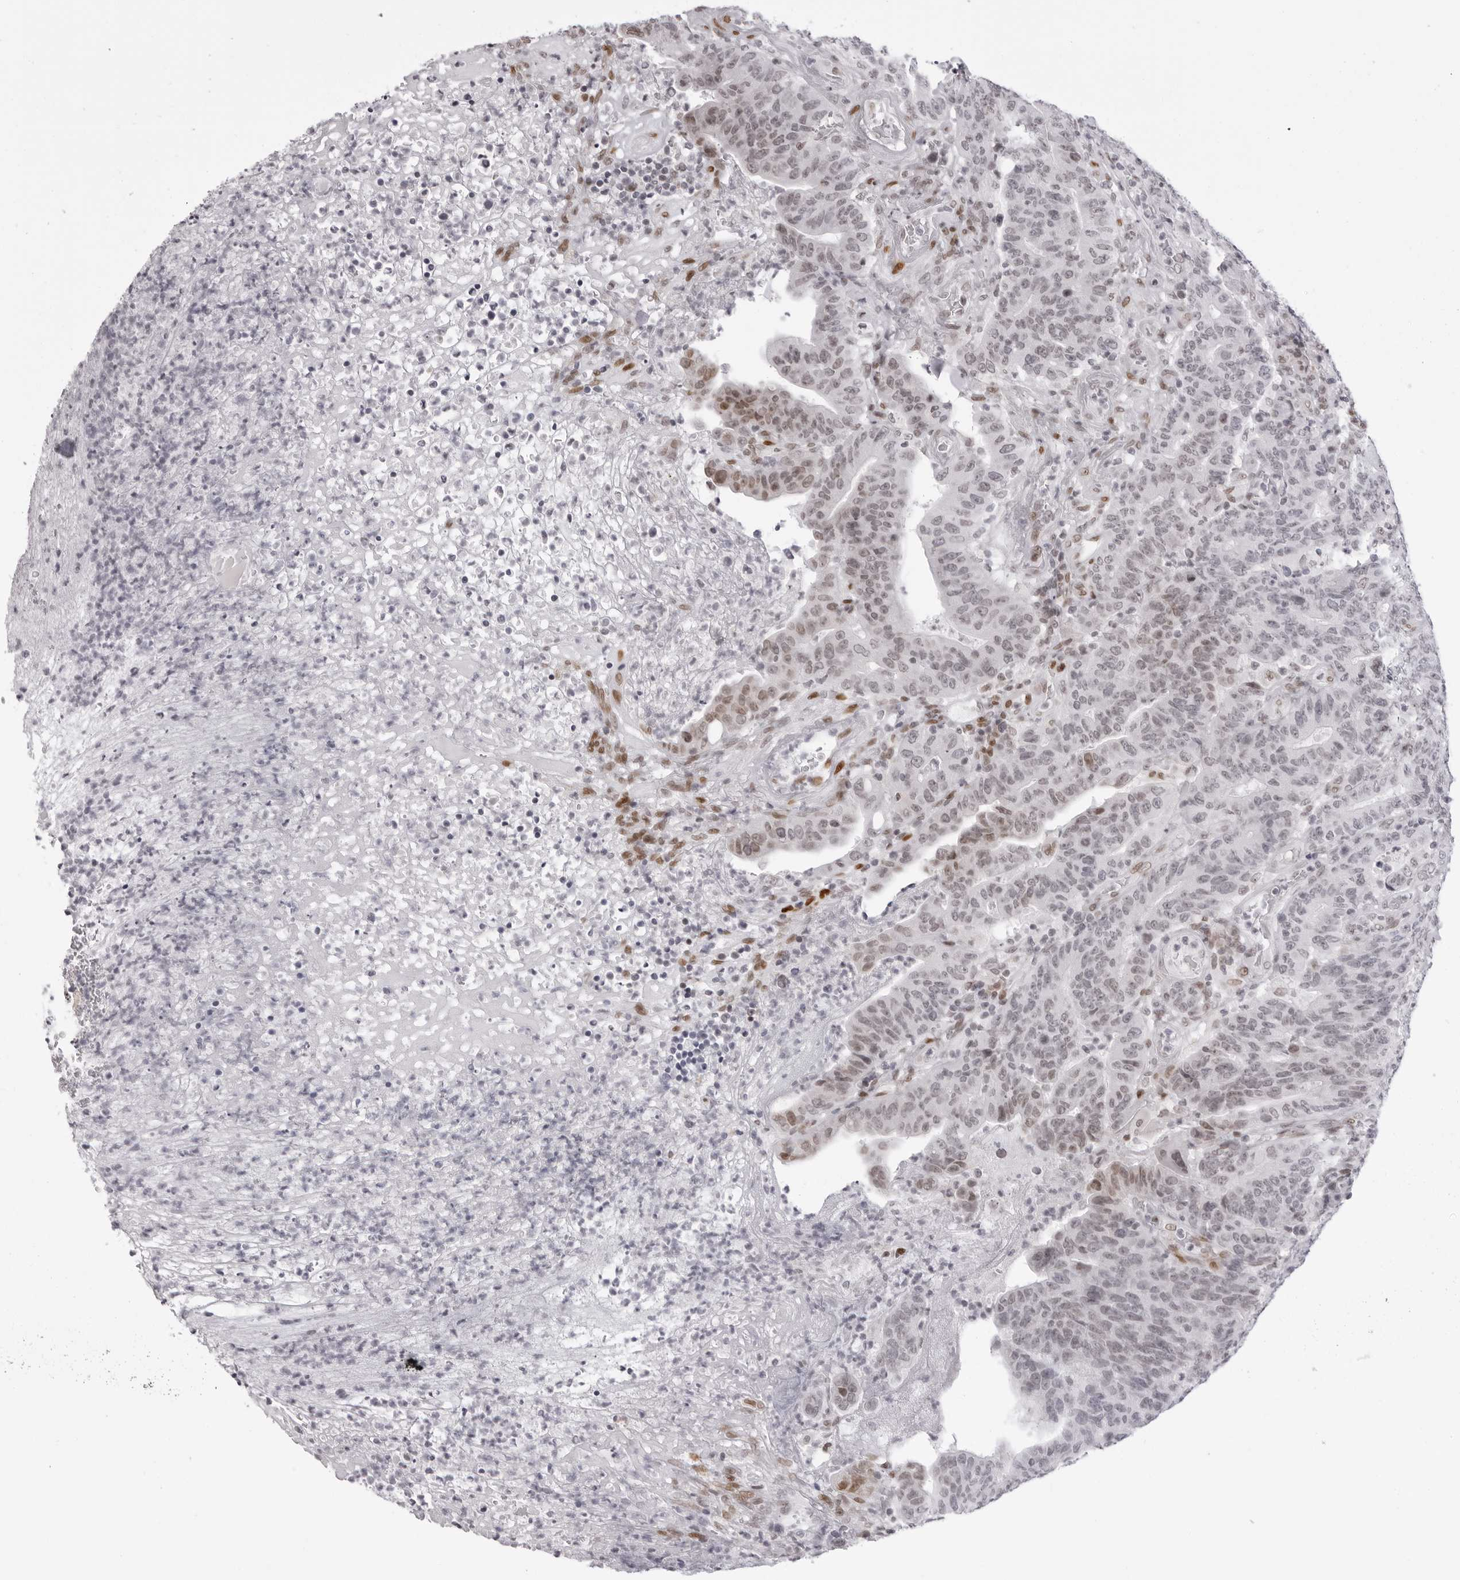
{"staining": {"intensity": "moderate", "quantity": "<25%", "location": "nuclear"}, "tissue": "colorectal cancer", "cell_type": "Tumor cells", "image_type": "cancer", "snomed": [{"axis": "morphology", "description": "Normal tissue, NOS"}, {"axis": "morphology", "description": "Adenocarcinoma, NOS"}, {"axis": "topography", "description": "Colon"}], "caption": "IHC histopathology image of neoplastic tissue: human colorectal adenocarcinoma stained using immunohistochemistry exhibits low levels of moderate protein expression localized specifically in the nuclear of tumor cells, appearing as a nuclear brown color.", "gene": "MAFK", "patient": {"sex": "female", "age": 75}}